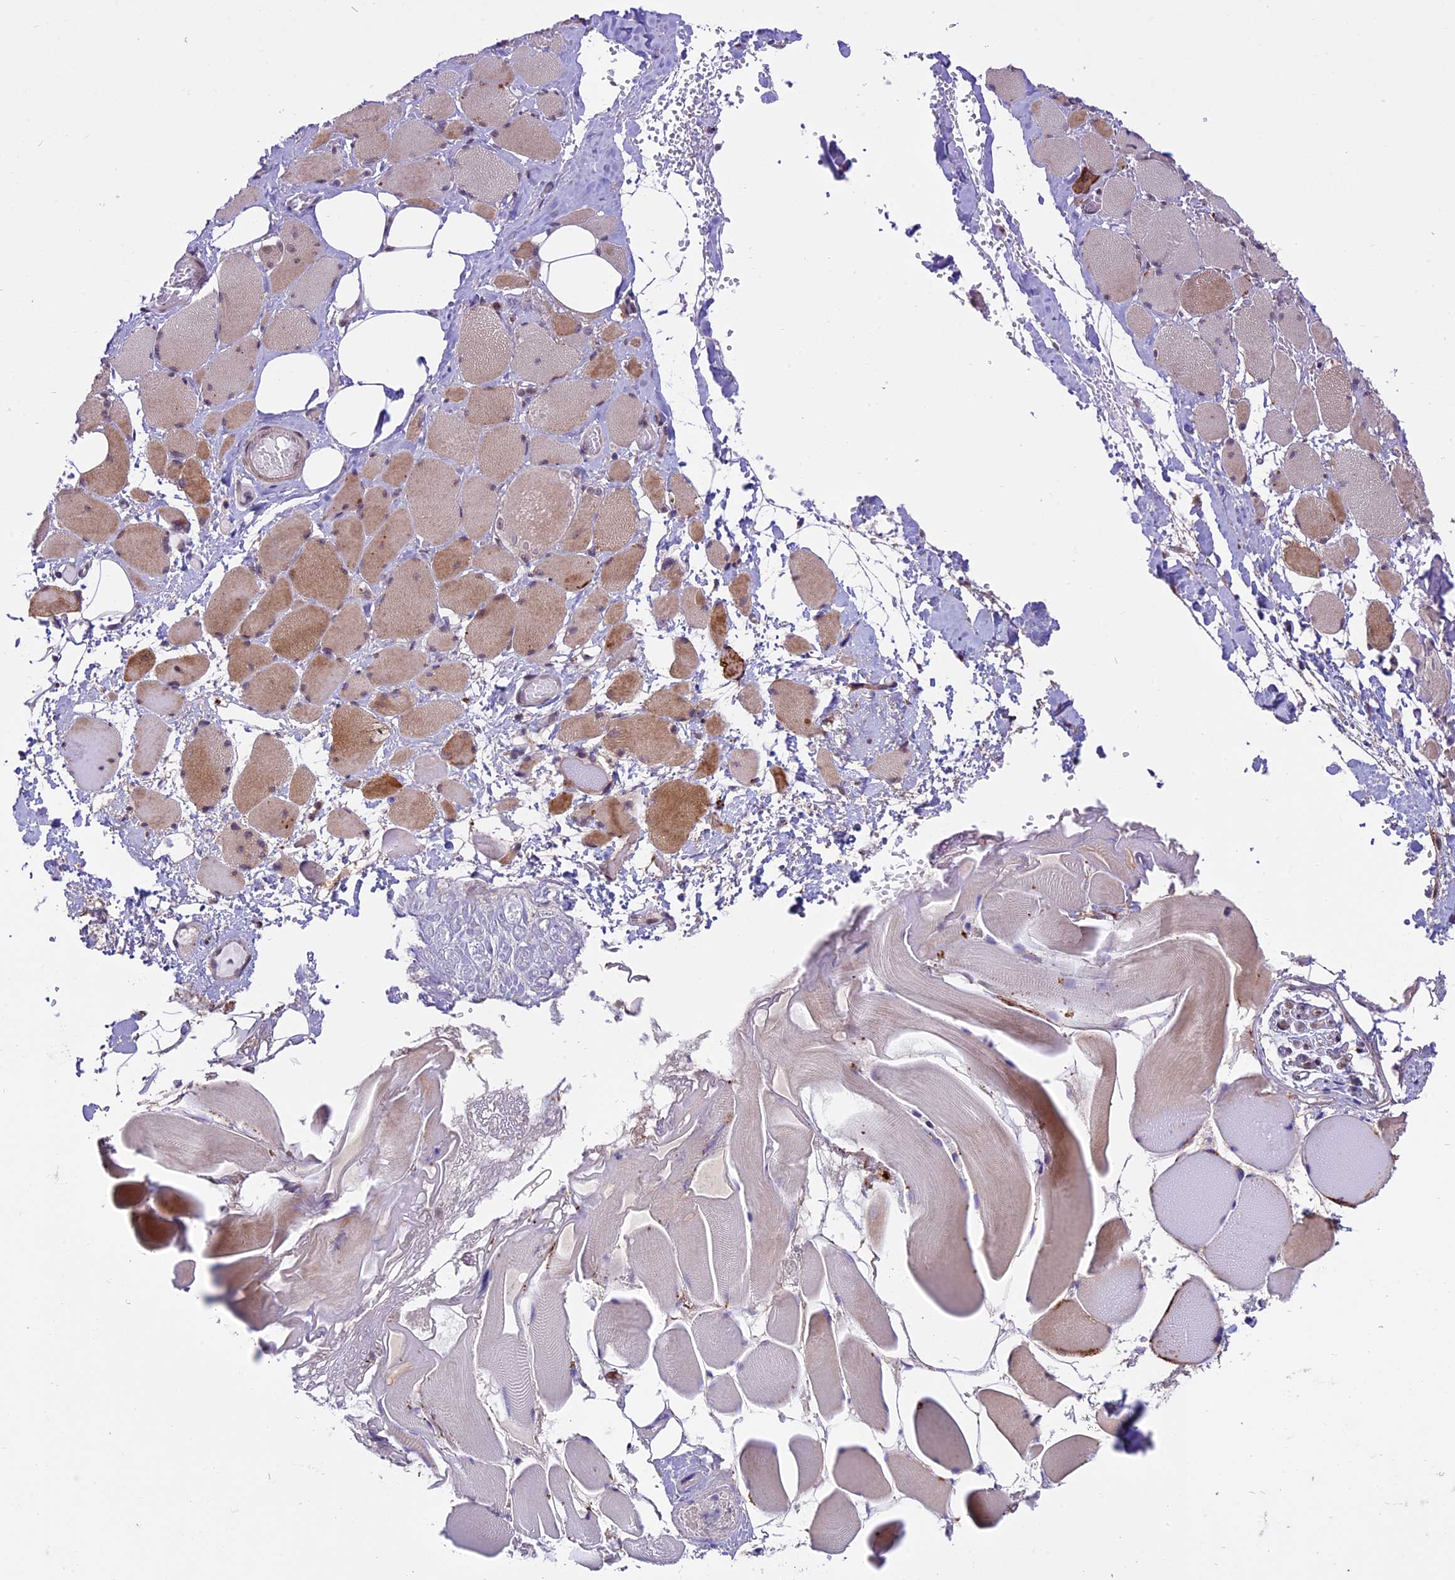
{"staining": {"intensity": "moderate", "quantity": "25%-75%", "location": "cytoplasmic/membranous"}, "tissue": "skeletal muscle", "cell_type": "Myocytes", "image_type": "normal", "snomed": [{"axis": "morphology", "description": "Normal tissue, NOS"}, {"axis": "morphology", "description": "Basal cell carcinoma"}, {"axis": "topography", "description": "Skeletal muscle"}], "caption": "IHC micrograph of benign skeletal muscle stained for a protein (brown), which exhibits medium levels of moderate cytoplasmic/membranous expression in approximately 25%-75% of myocytes.", "gene": "SPRED1", "patient": {"sex": "female", "age": 64}}